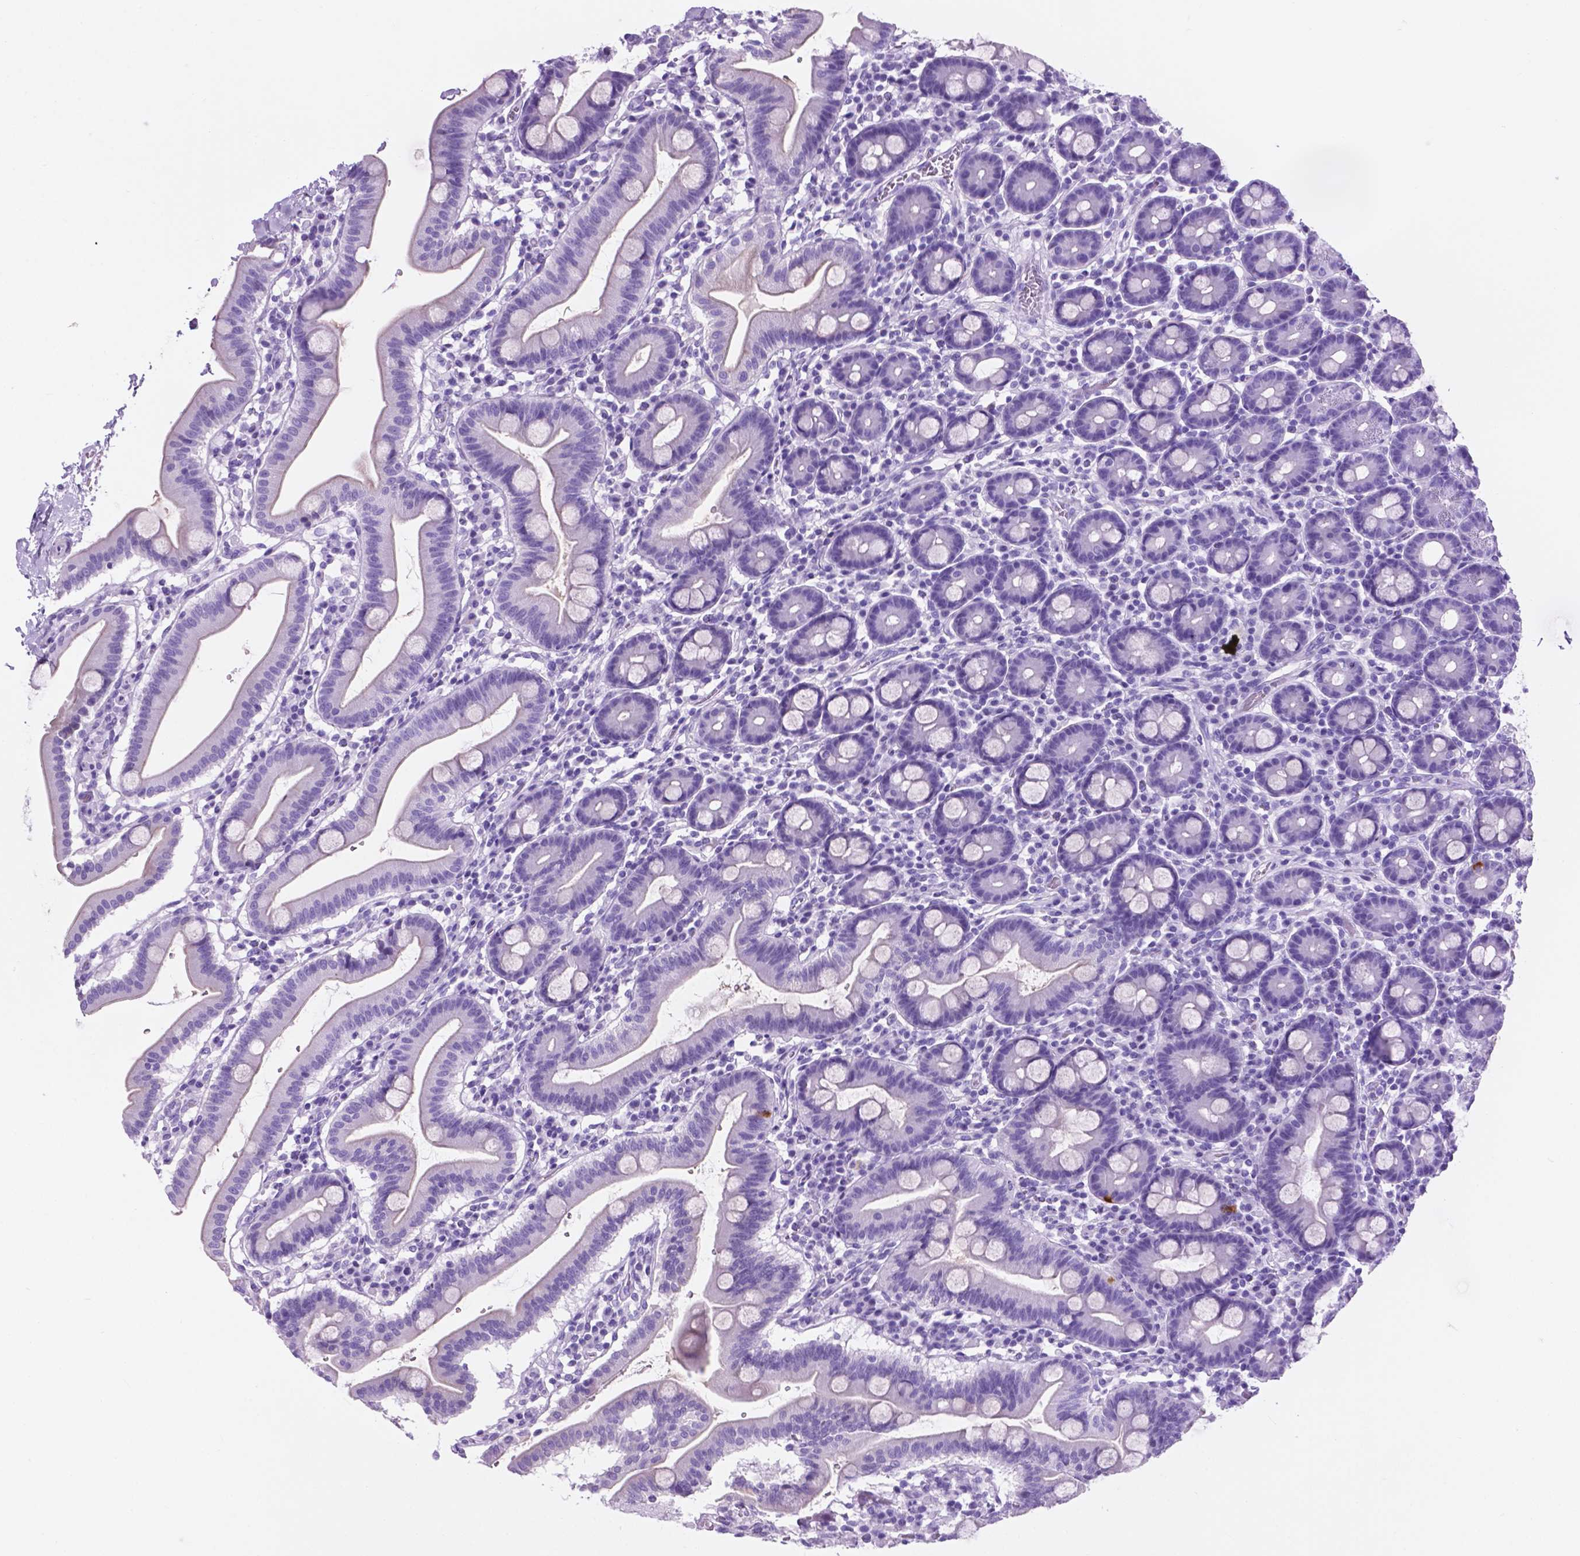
{"staining": {"intensity": "negative", "quantity": "none", "location": "none"}, "tissue": "duodenum", "cell_type": "Glandular cells", "image_type": "normal", "snomed": [{"axis": "morphology", "description": "Normal tissue, NOS"}, {"axis": "topography", "description": "Pancreas"}, {"axis": "topography", "description": "Duodenum"}], "caption": "Human duodenum stained for a protein using immunohistochemistry shows no expression in glandular cells.", "gene": "C17orf107", "patient": {"sex": "male", "age": 59}}